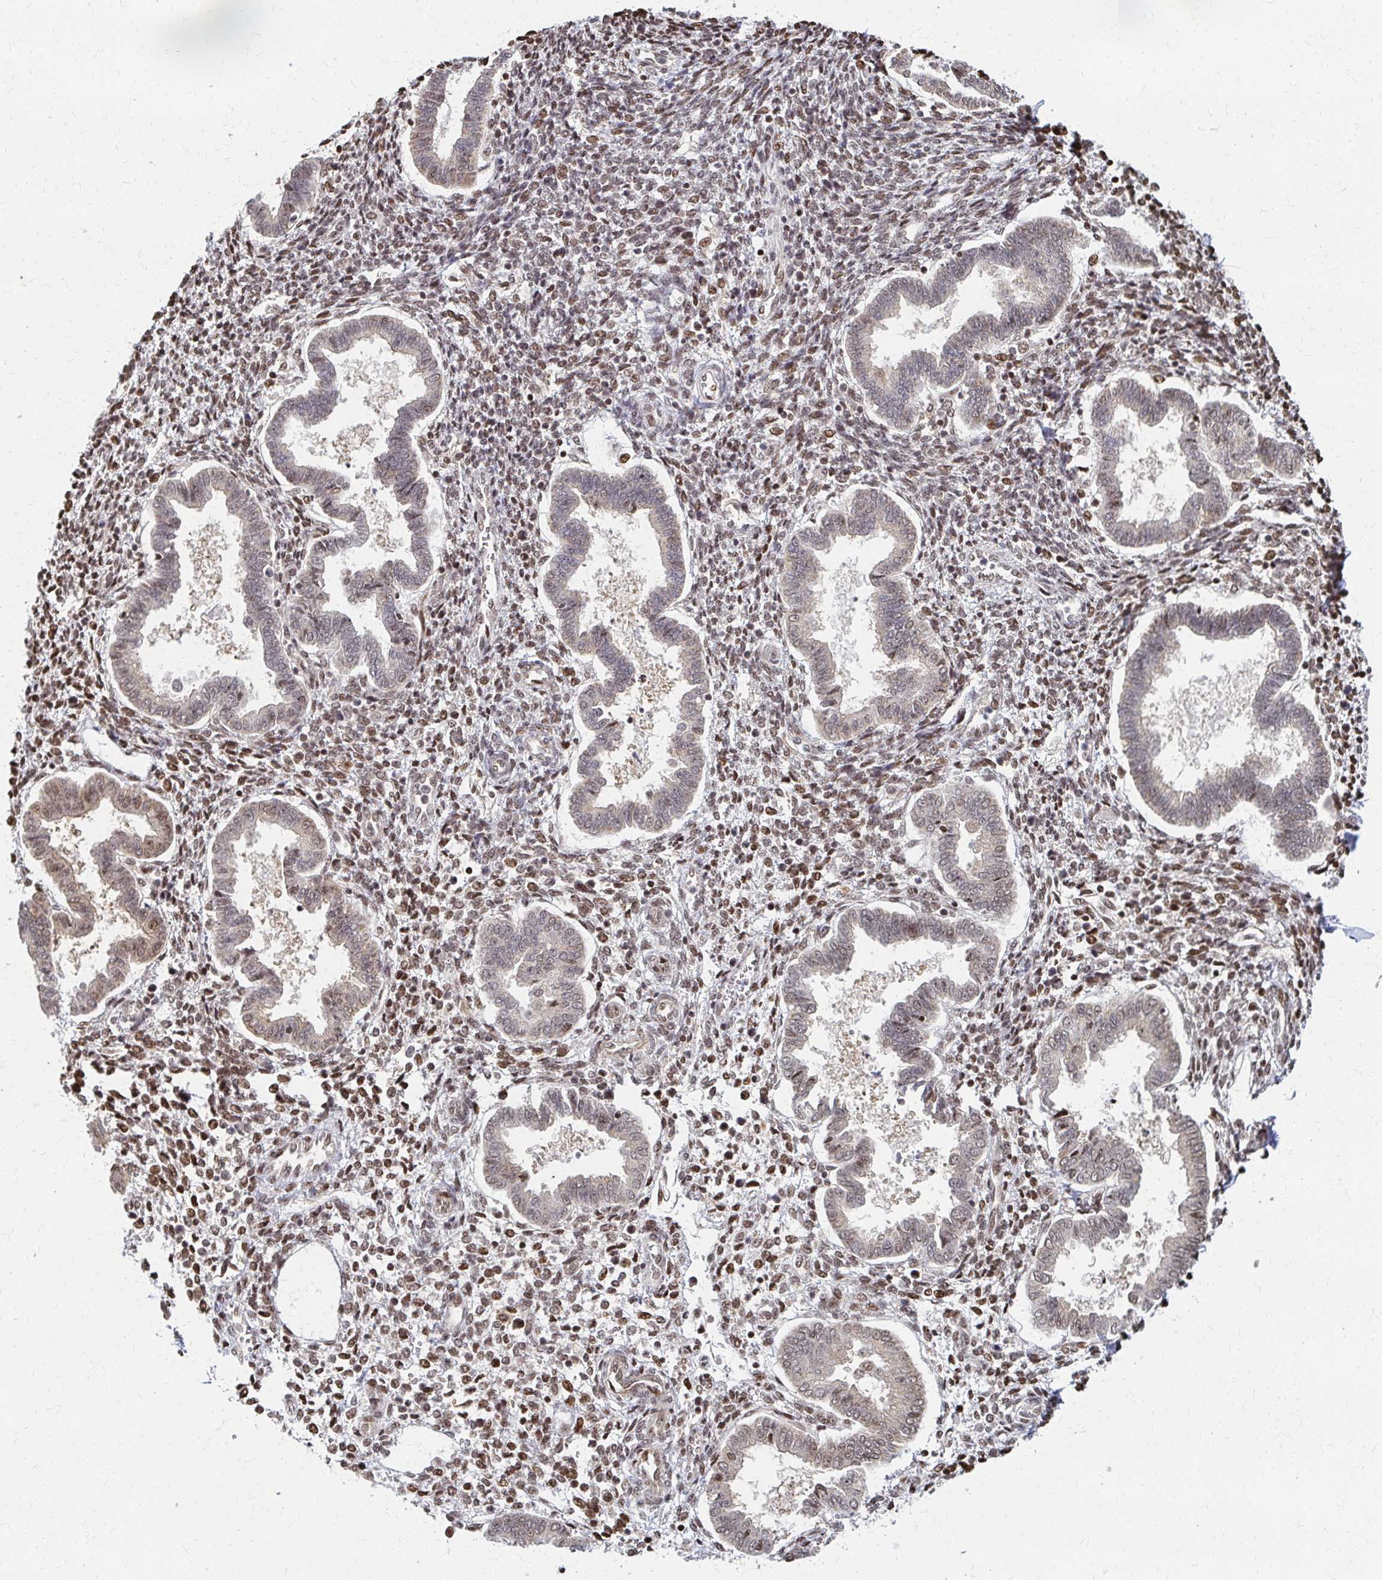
{"staining": {"intensity": "moderate", "quantity": "25%-75%", "location": "nuclear"}, "tissue": "endometrium", "cell_type": "Cells in endometrial stroma", "image_type": "normal", "snomed": [{"axis": "morphology", "description": "Normal tissue, NOS"}, {"axis": "topography", "description": "Endometrium"}], "caption": "Endometrium stained with immunohistochemistry demonstrates moderate nuclear staining in about 25%-75% of cells in endometrial stroma. Nuclei are stained in blue.", "gene": "PSMD7", "patient": {"sex": "female", "age": 24}}